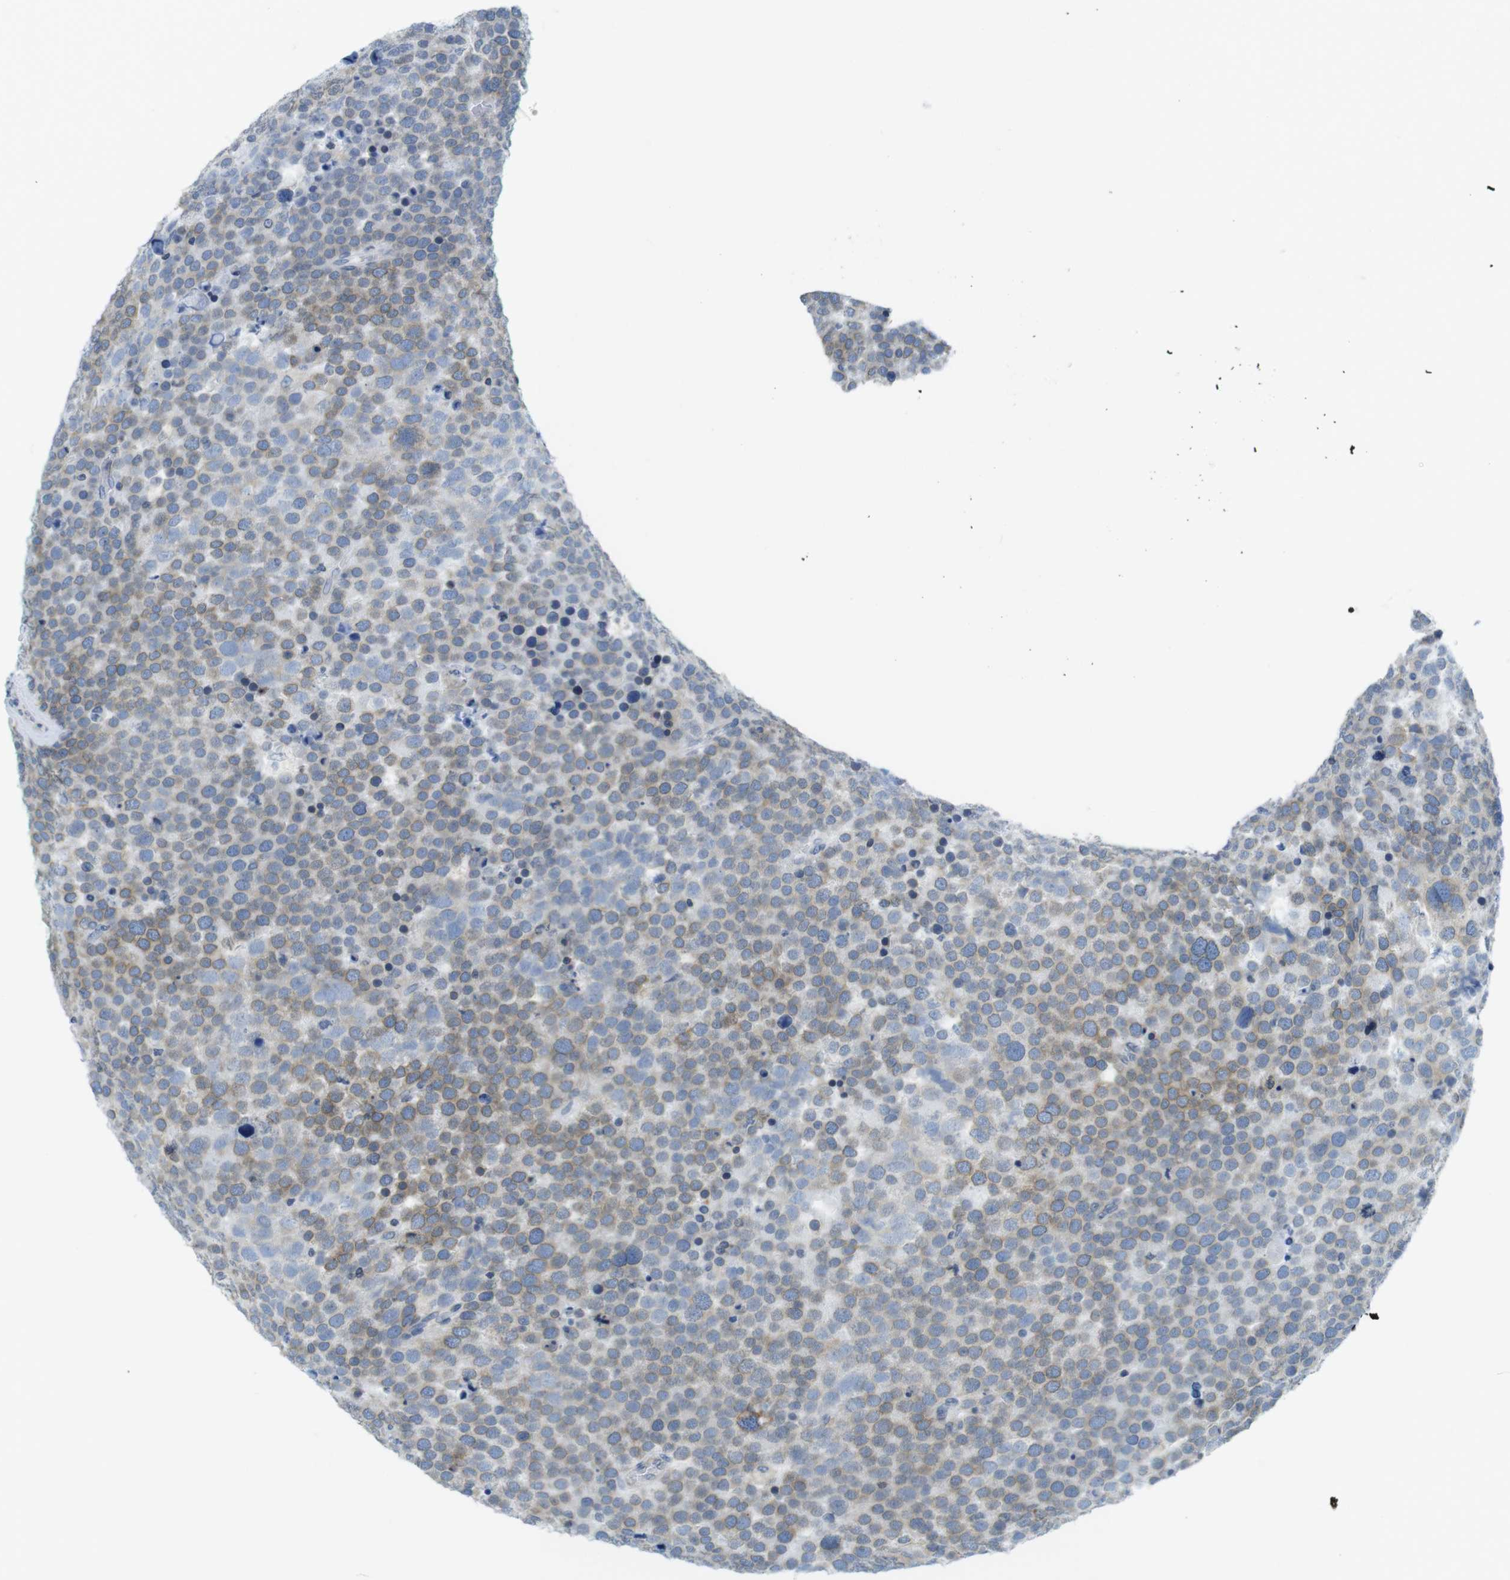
{"staining": {"intensity": "weak", "quantity": "25%-75%", "location": "cytoplasmic/membranous"}, "tissue": "testis cancer", "cell_type": "Tumor cells", "image_type": "cancer", "snomed": [{"axis": "morphology", "description": "Seminoma, NOS"}, {"axis": "topography", "description": "Testis"}], "caption": "Immunohistochemical staining of human seminoma (testis) reveals low levels of weak cytoplasmic/membranous protein expression in approximately 25%-75% of tumor cells.", "gene": "CLPTM1L", "patient": {"sex": "male", "age": 71}}